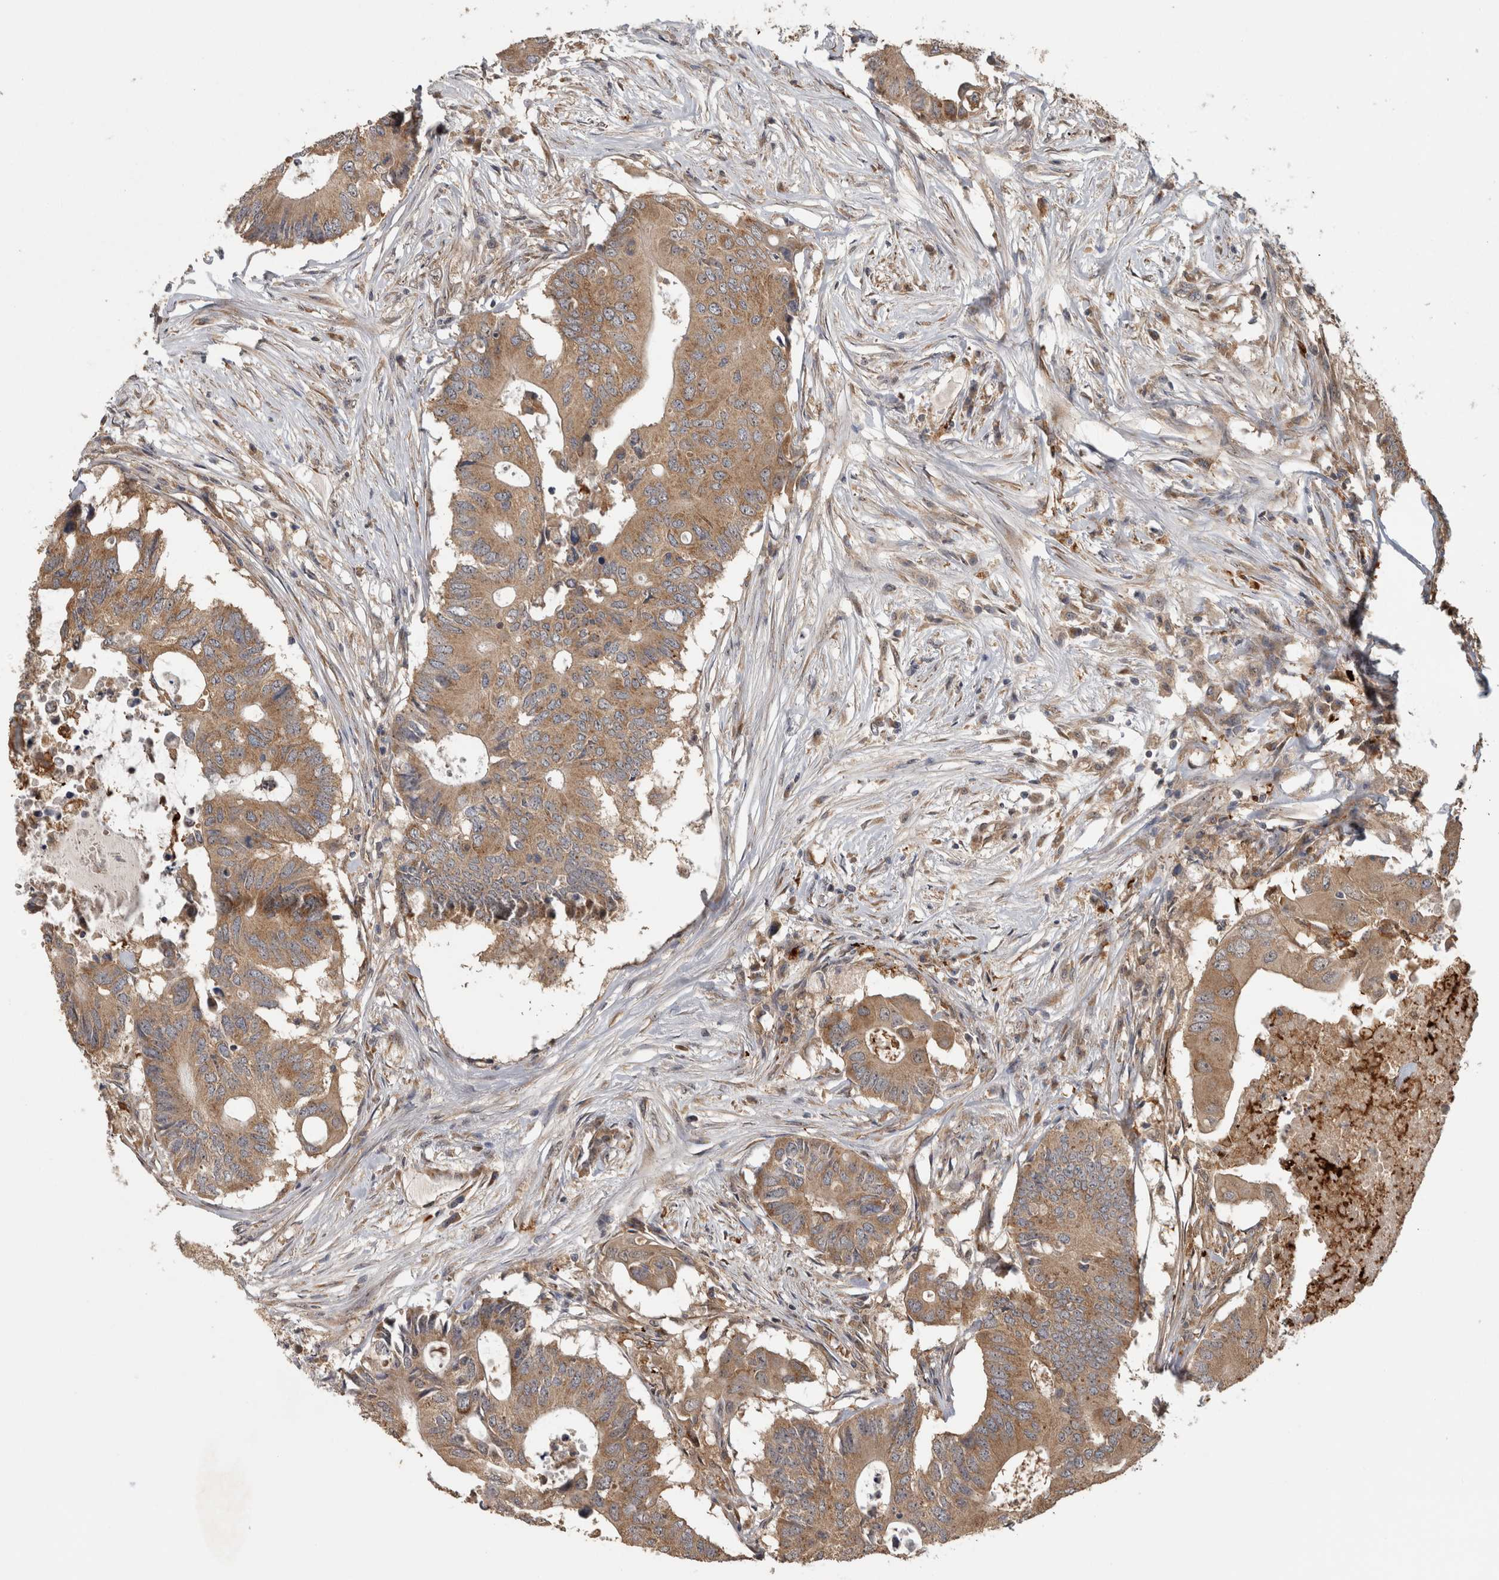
{"staining": {"intensity": "moderate", "quantity": ">75%", "location": "cytoplasmic/membranous"}, "tissue": "colorectal cancer", "cell_type": "Tumor cells", "image_type": "cancer", "snomed": [{"axis": "morphology", "description": "Adenocarcinoma, NOS"}, {"axis": "topography", "description": "Colon"}], "caption": "Colorectal adenocarcinoma stained for a protein (brown) demonstrates moderate cytoplasmic/membranous positive expression in approximately >75% of tumor cells.", "gene": "ATXN2", "patient": {"sex": "male", "age": 71}}